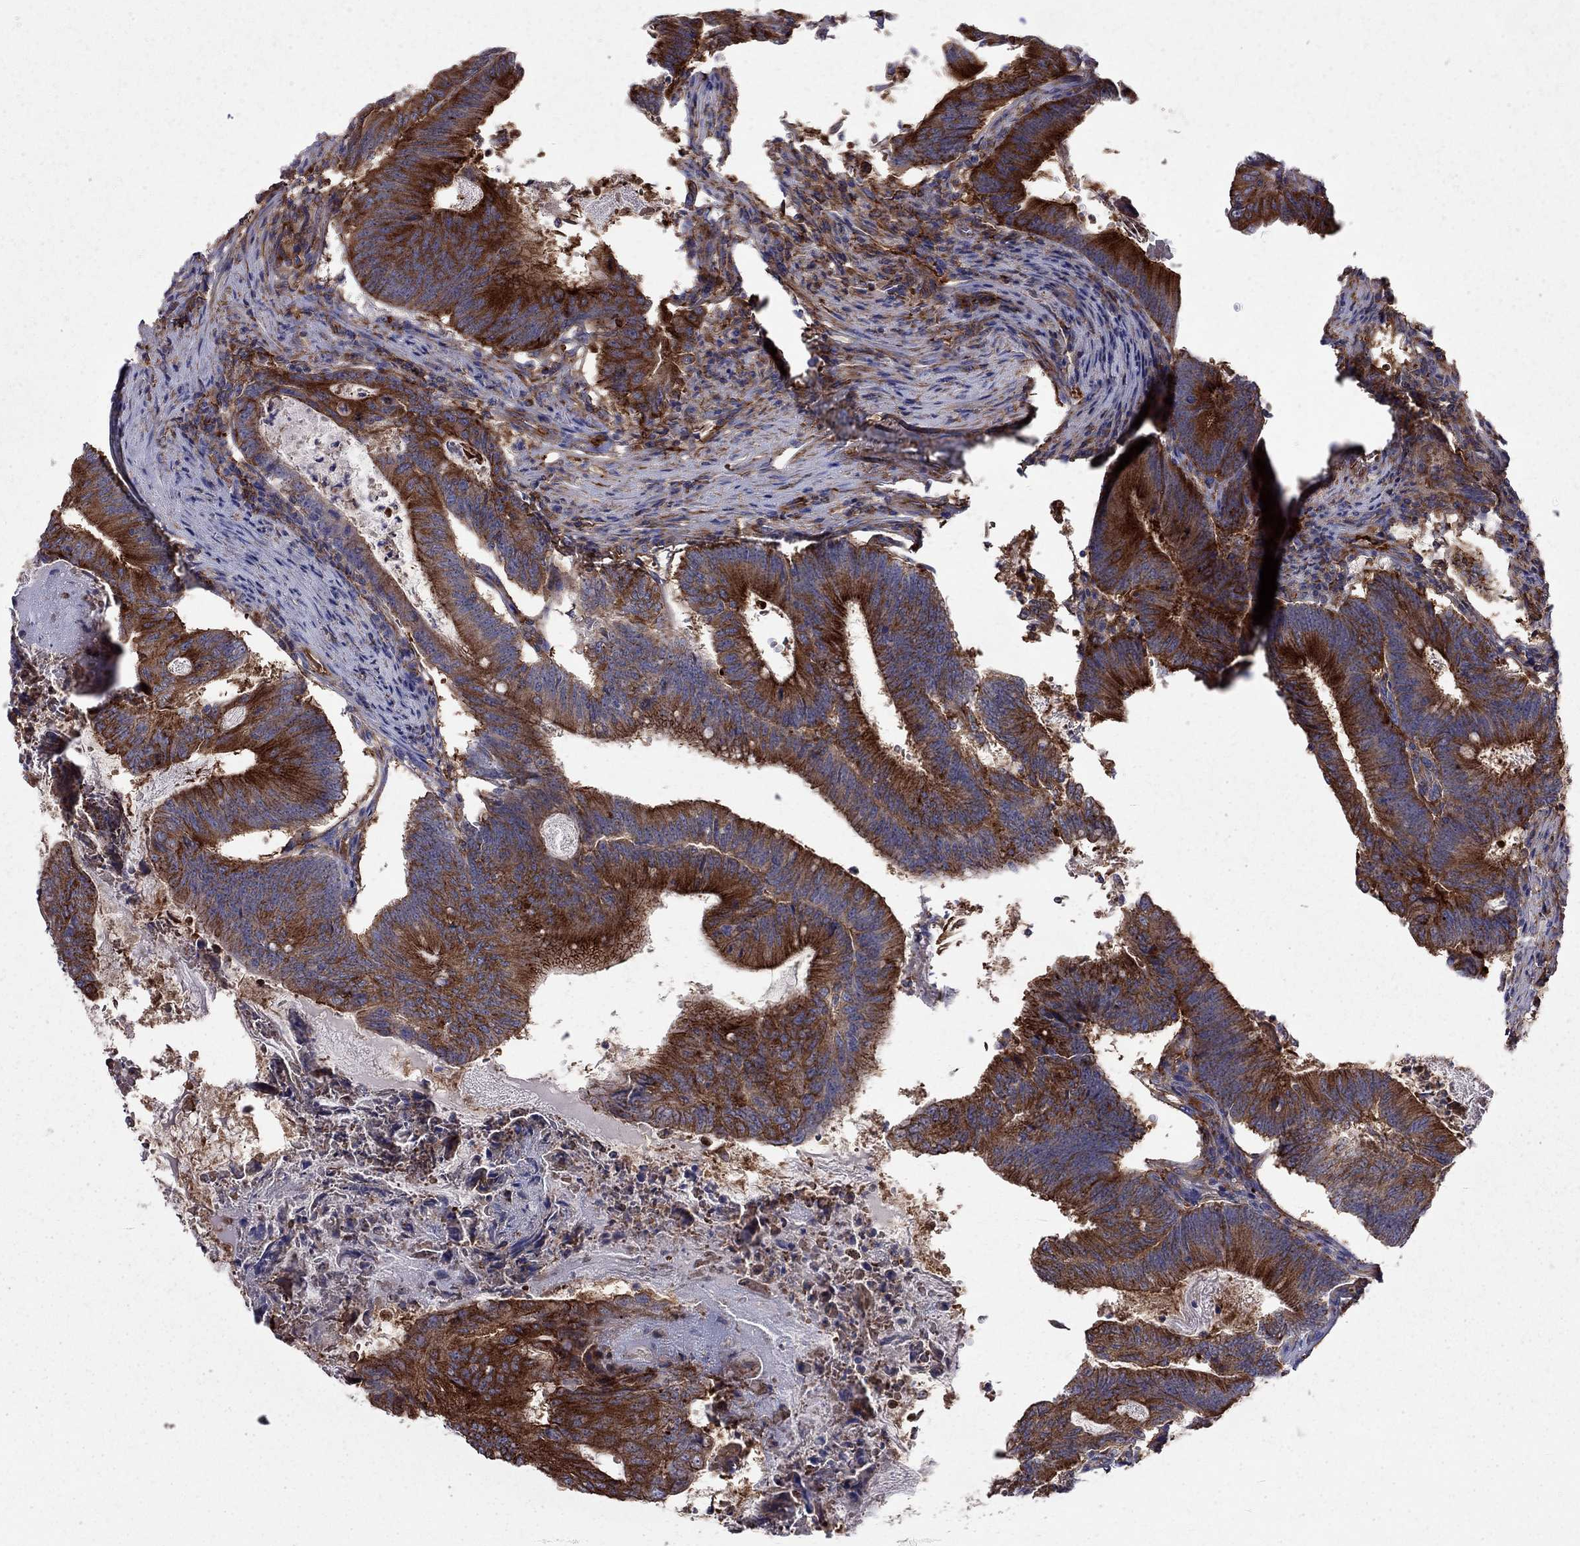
{"staining": {"intensity": "strong", "quantity": ">75%", "location": "cytoplasmic/membranous"}, "tissue": "colorectal cancer", "cell_type": "Tumor cells", "image_type": "cancer", "snomed": [{"axis": "morphology", "description": "Adenocarcinoma, NOS"}, {"axis": "topography", "description": "Colon"}], "caption": "High-magnification brightfield microscopy of colorectal cancer stained with DAB (brown) and counterstained with hematoxylin (blue). tumor cells exhibit strong cytoplasmic/membranous positivity is seen in approximately>75% of cells.", "gene": "EIF4E3", "patient": {"sex": "female", "age": 70}}